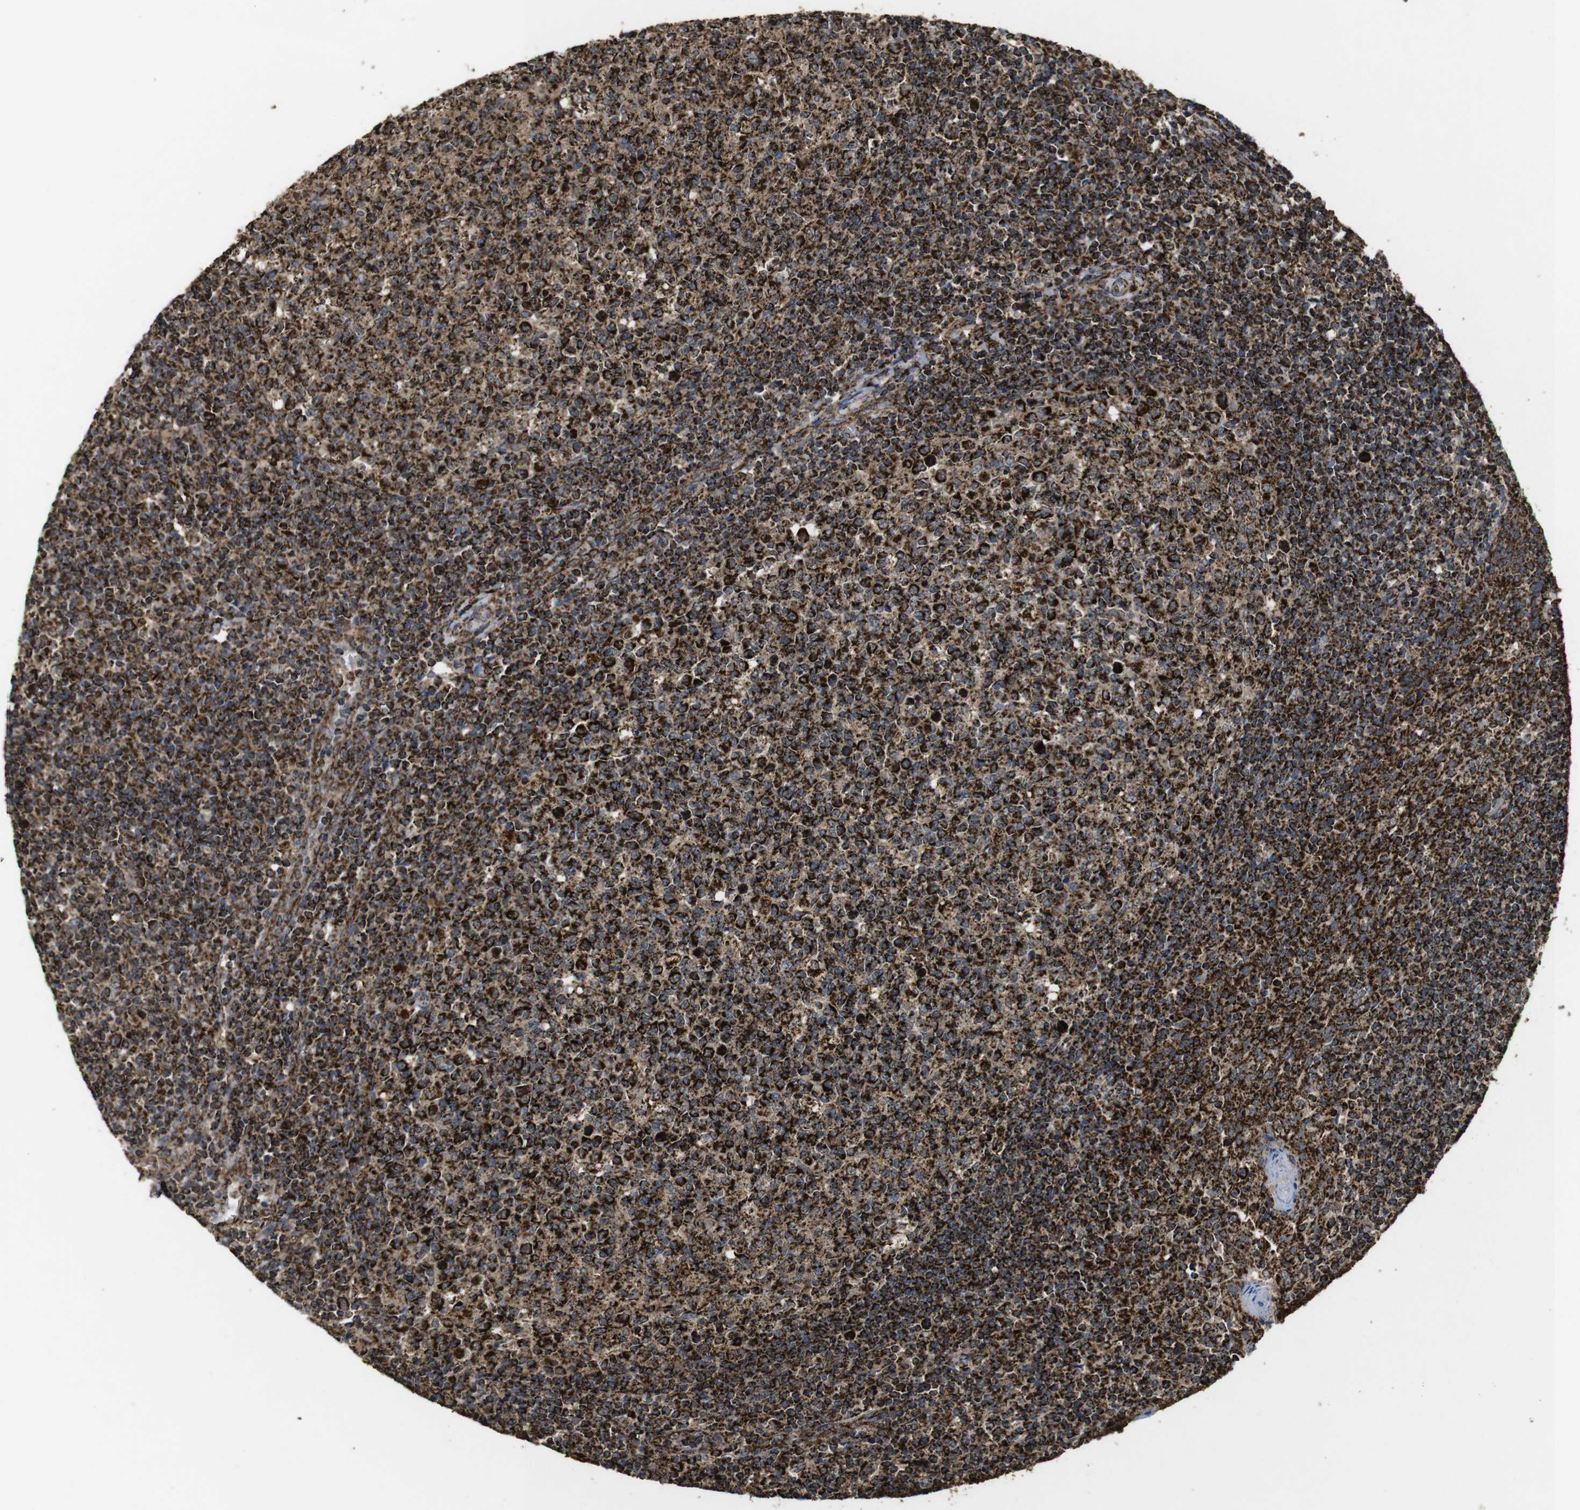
{"staining": {"intensity": "strong", "quantity": ">75%", "location": "cytoplasmic/membranous"}, "tissue": "tonsil", "cell_type": "Germinal center cells", "image_type": "normal", "snomed": [{"axis": "morphology", "description": "Normal tissue, NOS"}, {"axis": "topography", "description": "Tonsil"}], "caption": "The image exhibits staining of unremarkable tonsil, revealing strong cytoplasmic/membranous protein expression (brown color) within germinal center cells. (DAB IHC with brightfield microscopy, high magnification).", "gene": "ATP5F1A", "patient": {"sex": "female", "age": 19}}